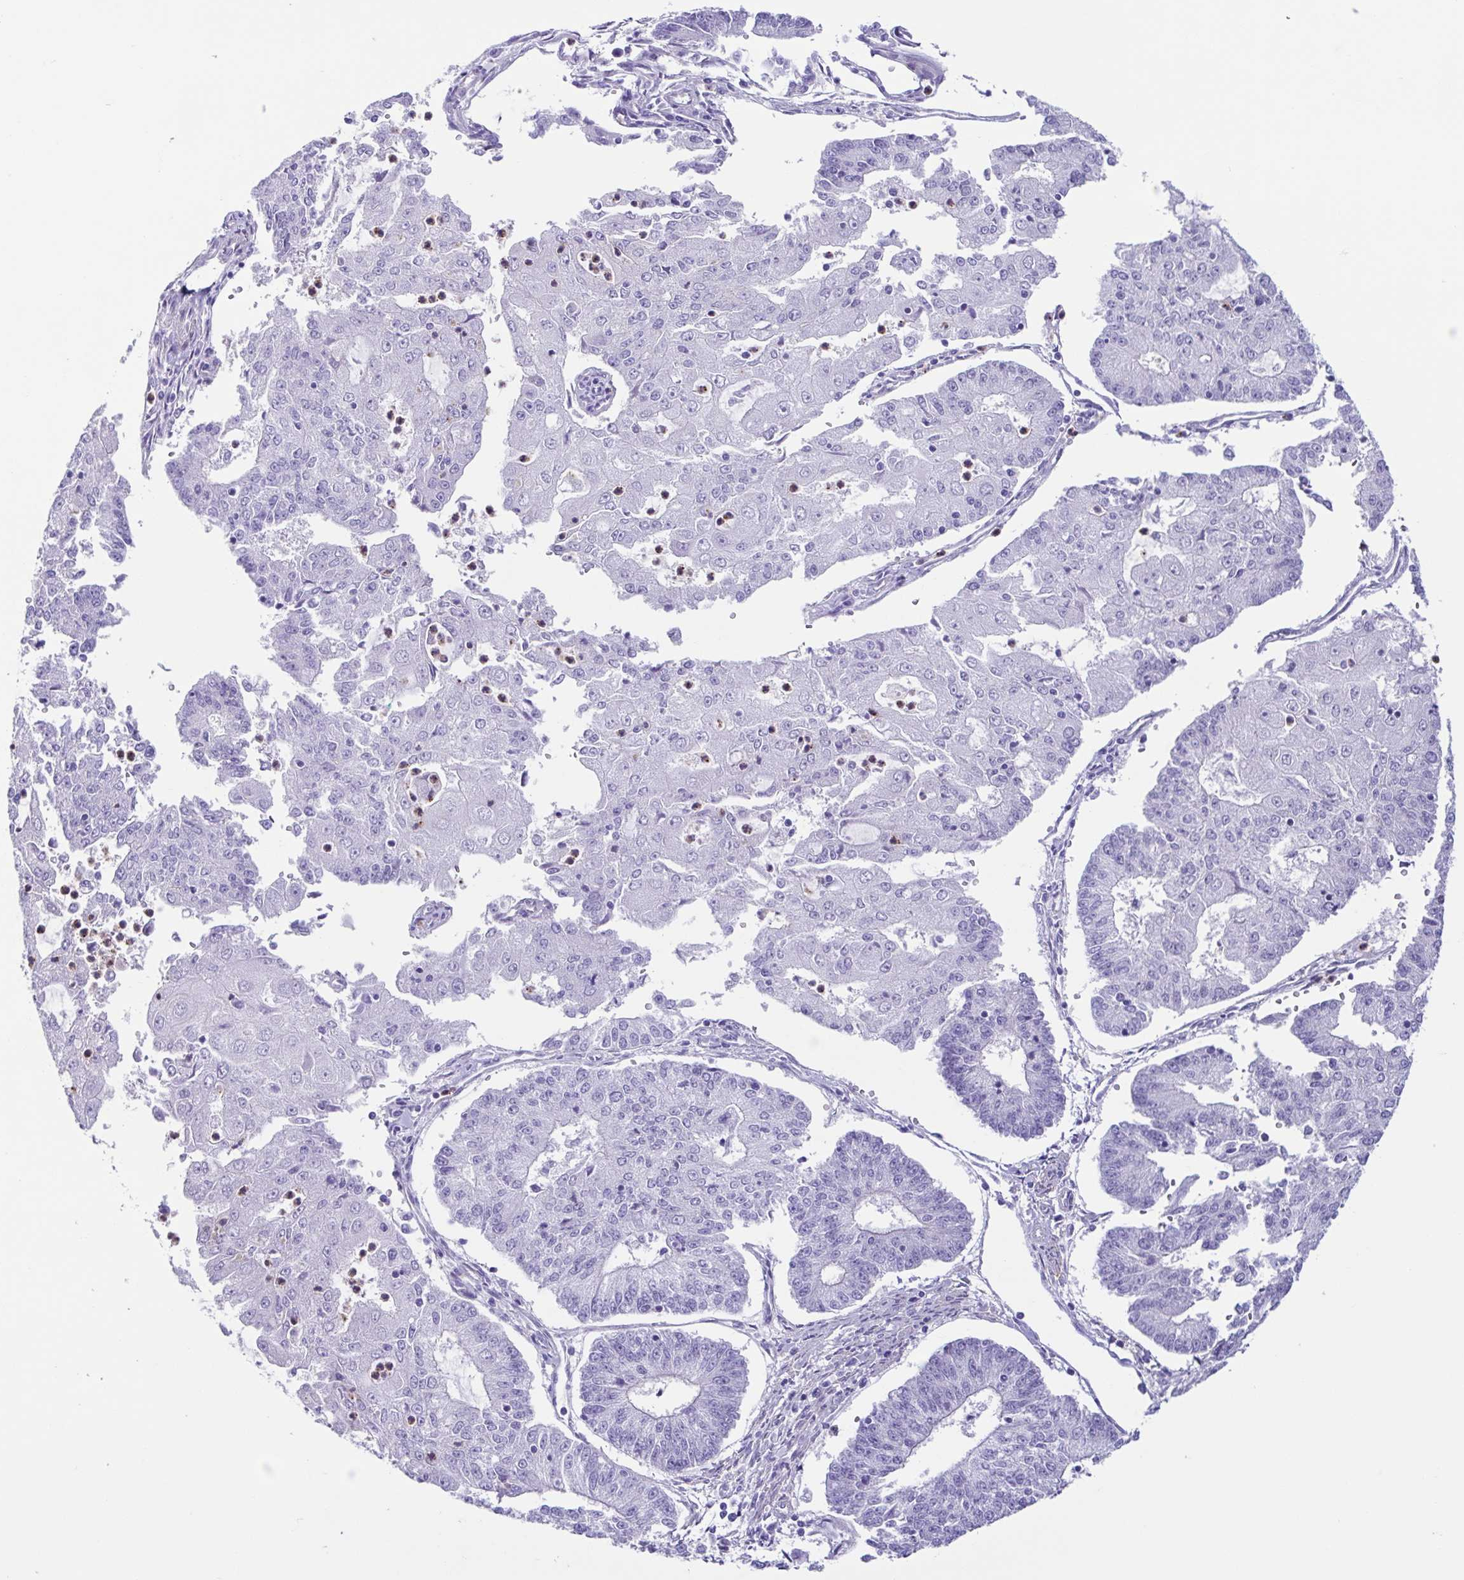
{"staining": {"intensity": "negative", "quantity": "none", "location": "none"}, "tissue": "endometrial cancer", "cell_type": "Tumor cells", "image_type": "cancer", "snomed": [{"axis": "morphology", "description": "Adenocarcinoma, NOS"}, {"axis": "topography", "description": "Endometrium"}], "caption": "DAB (3,3'-diaminobenzidine) immunohistochemical staining of human endometrial cancer (adenocarcinoma) reveals no significant expression in tumor cells.", "gene": "CYP11B1", "patient": {"sex": "female", "age": 56}}